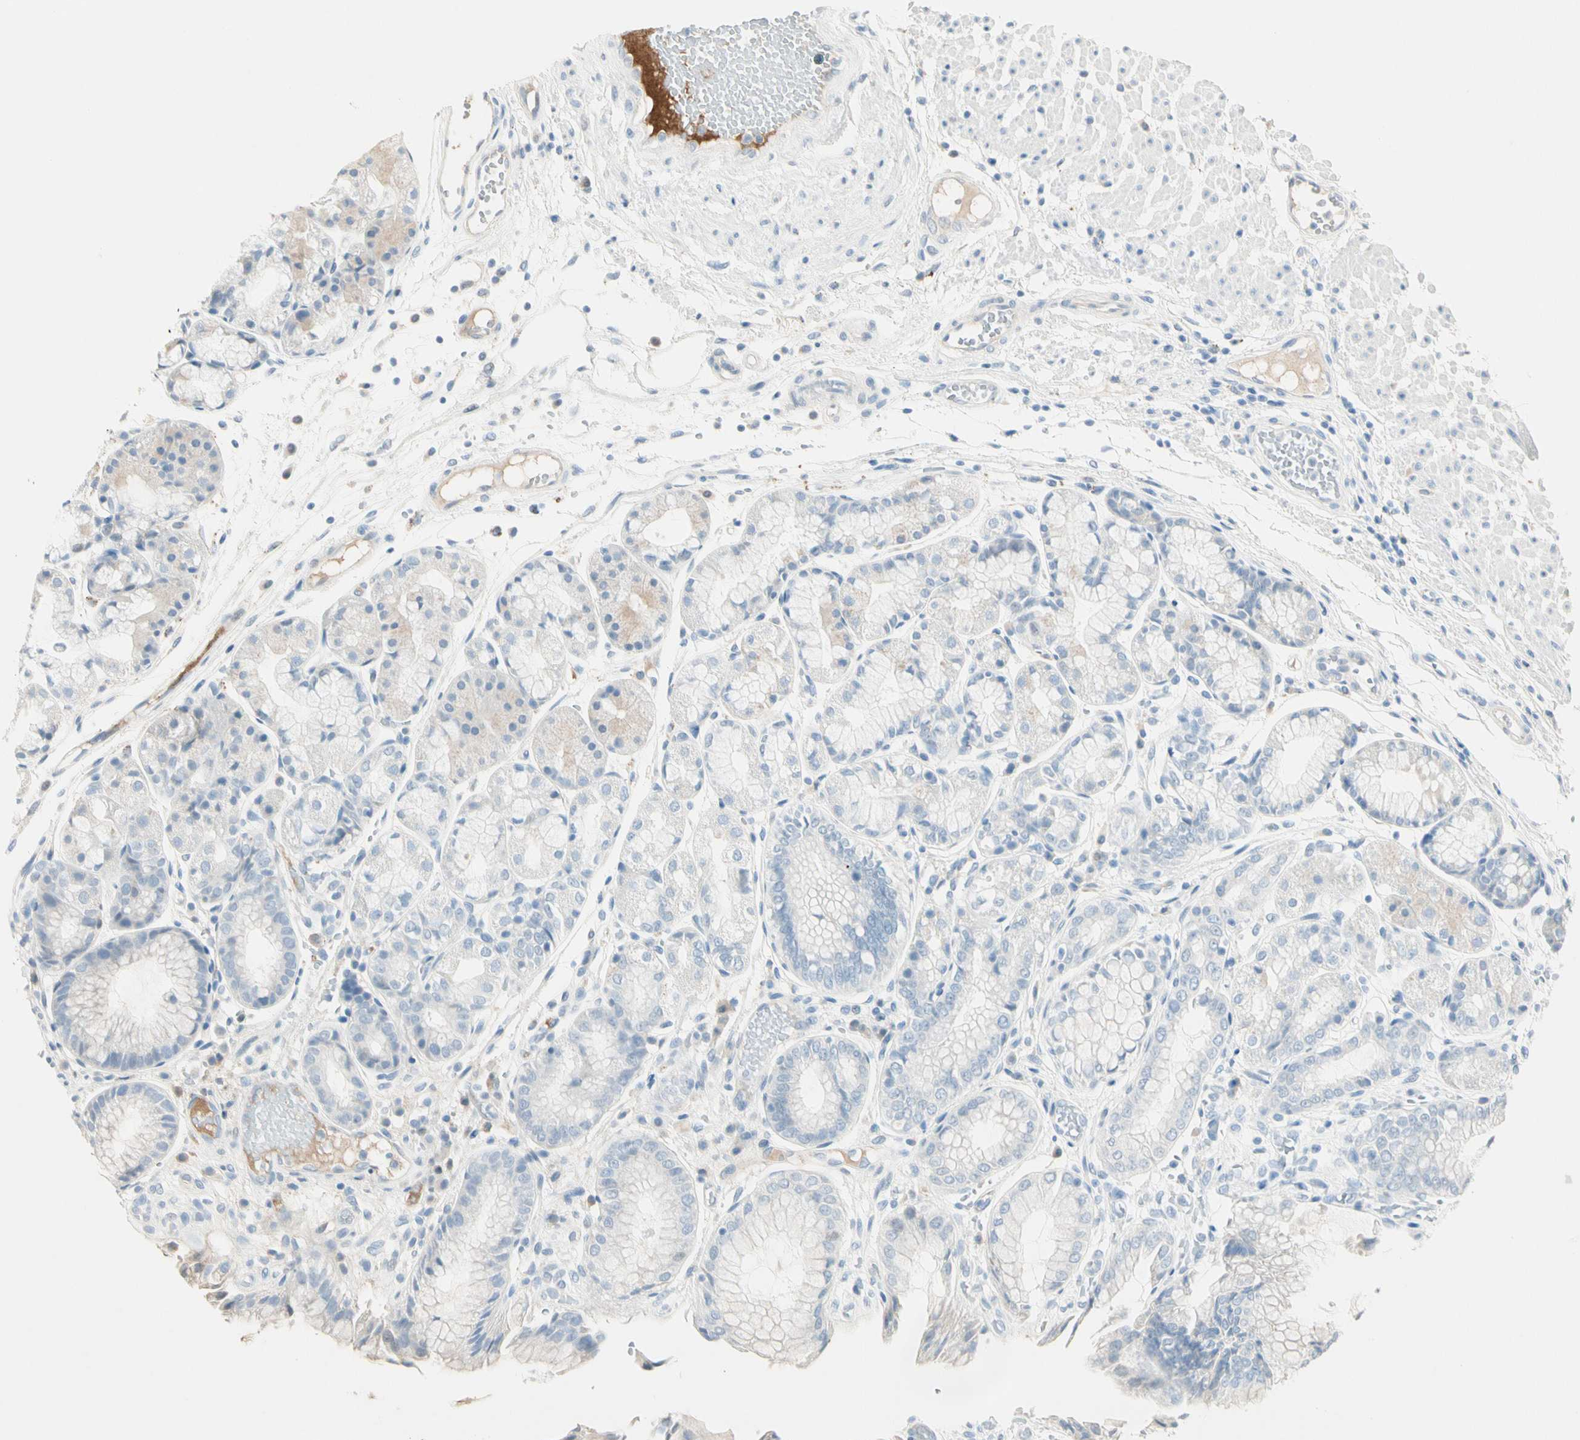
{"staining": {"intensity": "weak", "quantity": "<25%", "location": "cytoplasmic/membranous"}, "tissue": "stomach", "cell_type": "Glandular cells", "image_type": "normal", "snomed": [{"axis": "morphology", "description": "Normal tissue, NOS"}, {"axis": "topography", "description": "Stomach, upper"}], "caption": "DAB immunohistochemical staining of benign human stomach reveals no significant staining in glandular cells.", "gene": "SERPIND1", "patient": {"sex": "male", "age": 72}}